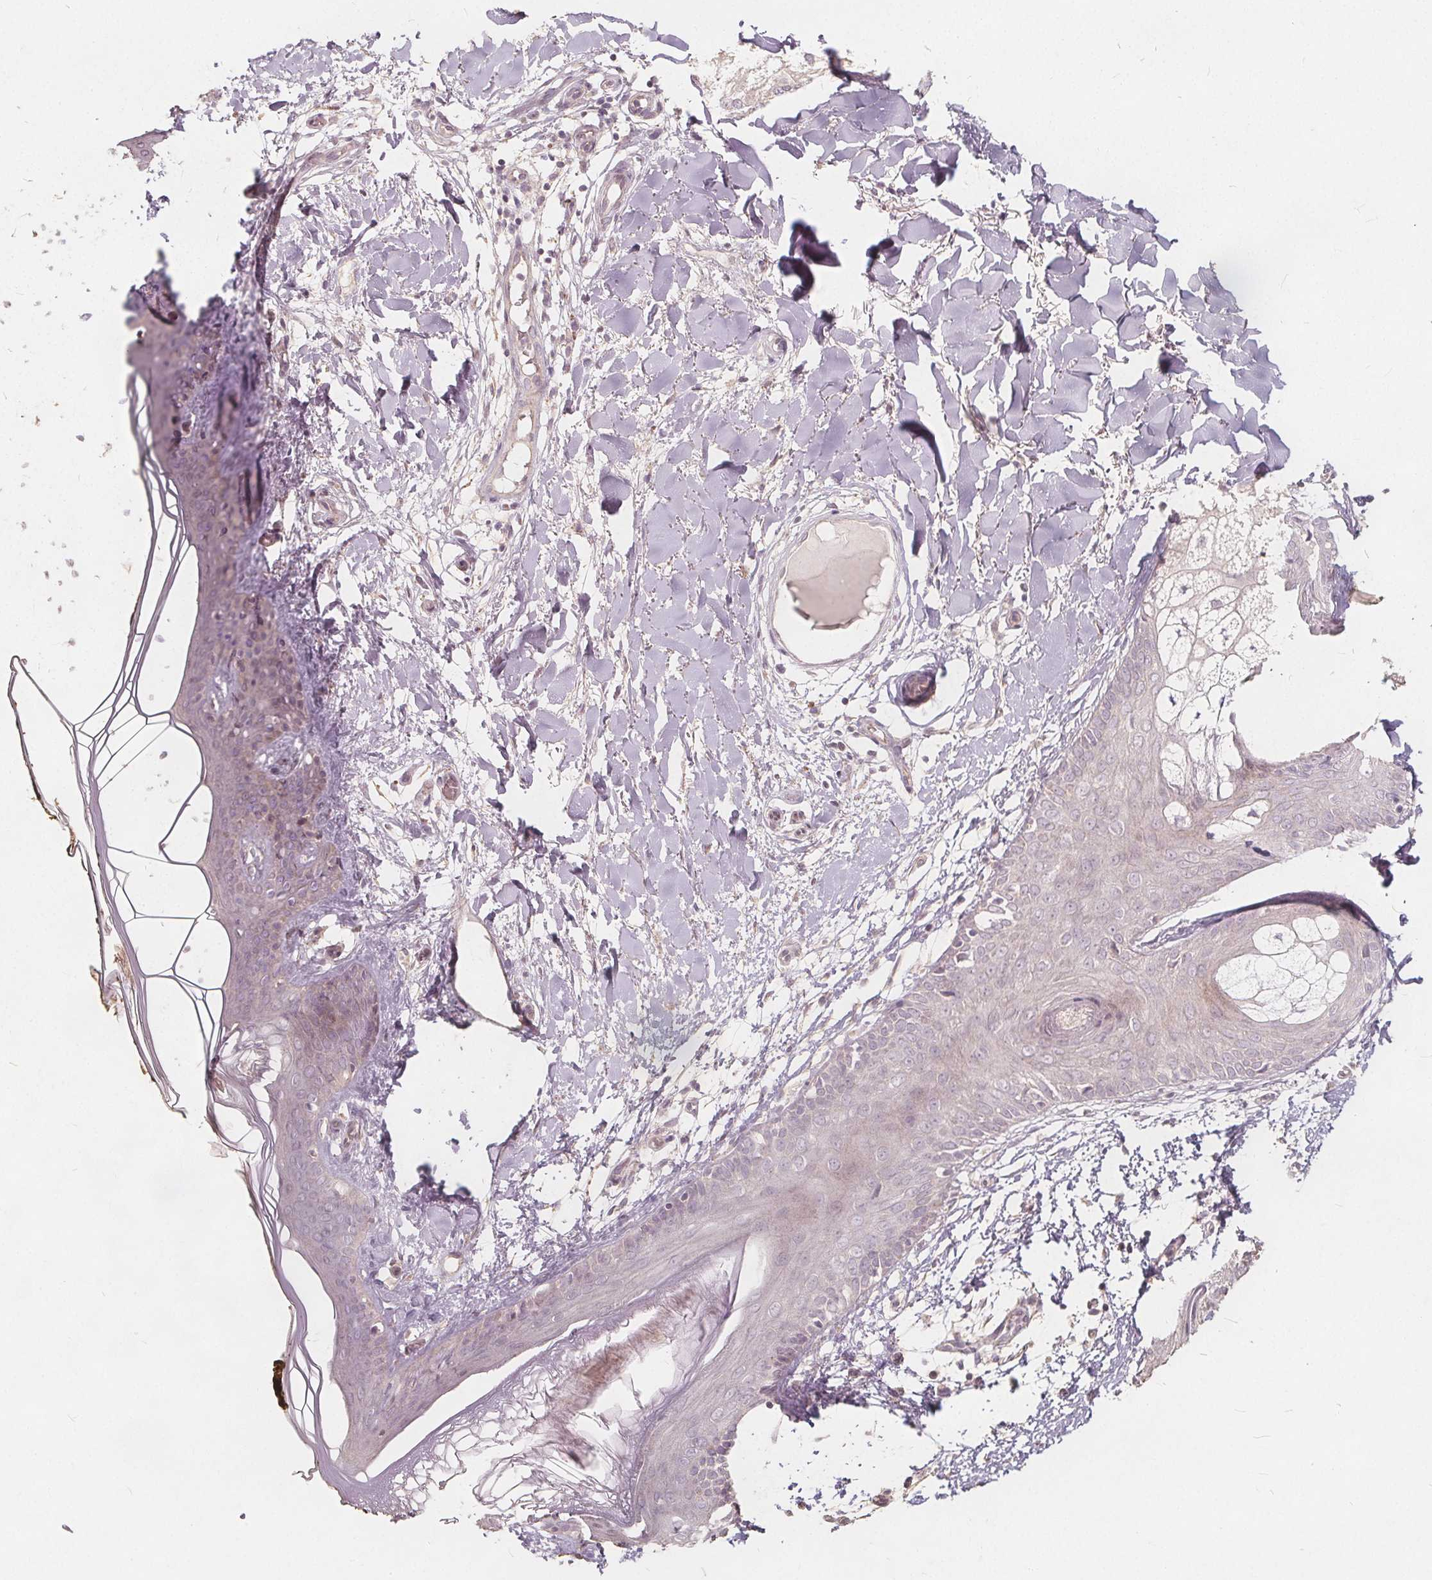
{"staining": {"intensity": "negative", "quantity": "none", "location": "none"}, "tissue": "skin", "cell_type": "Fibroblasts", "image_type": "normal", "snomed": [{"axis": "morphology", "description": "Normal tissue, NOS"}, {"axis": "topography", "description": "Skin"}], "caption": "Skin was stained to show a protein in brown. There is no significant positivity in fibroblasts. The staining is performed using DAB brown chromogen with nuclei counter-stained in using hematoxylin.", "gene": "PTPRT", "patient": {"sex": "female", "age": 34}}